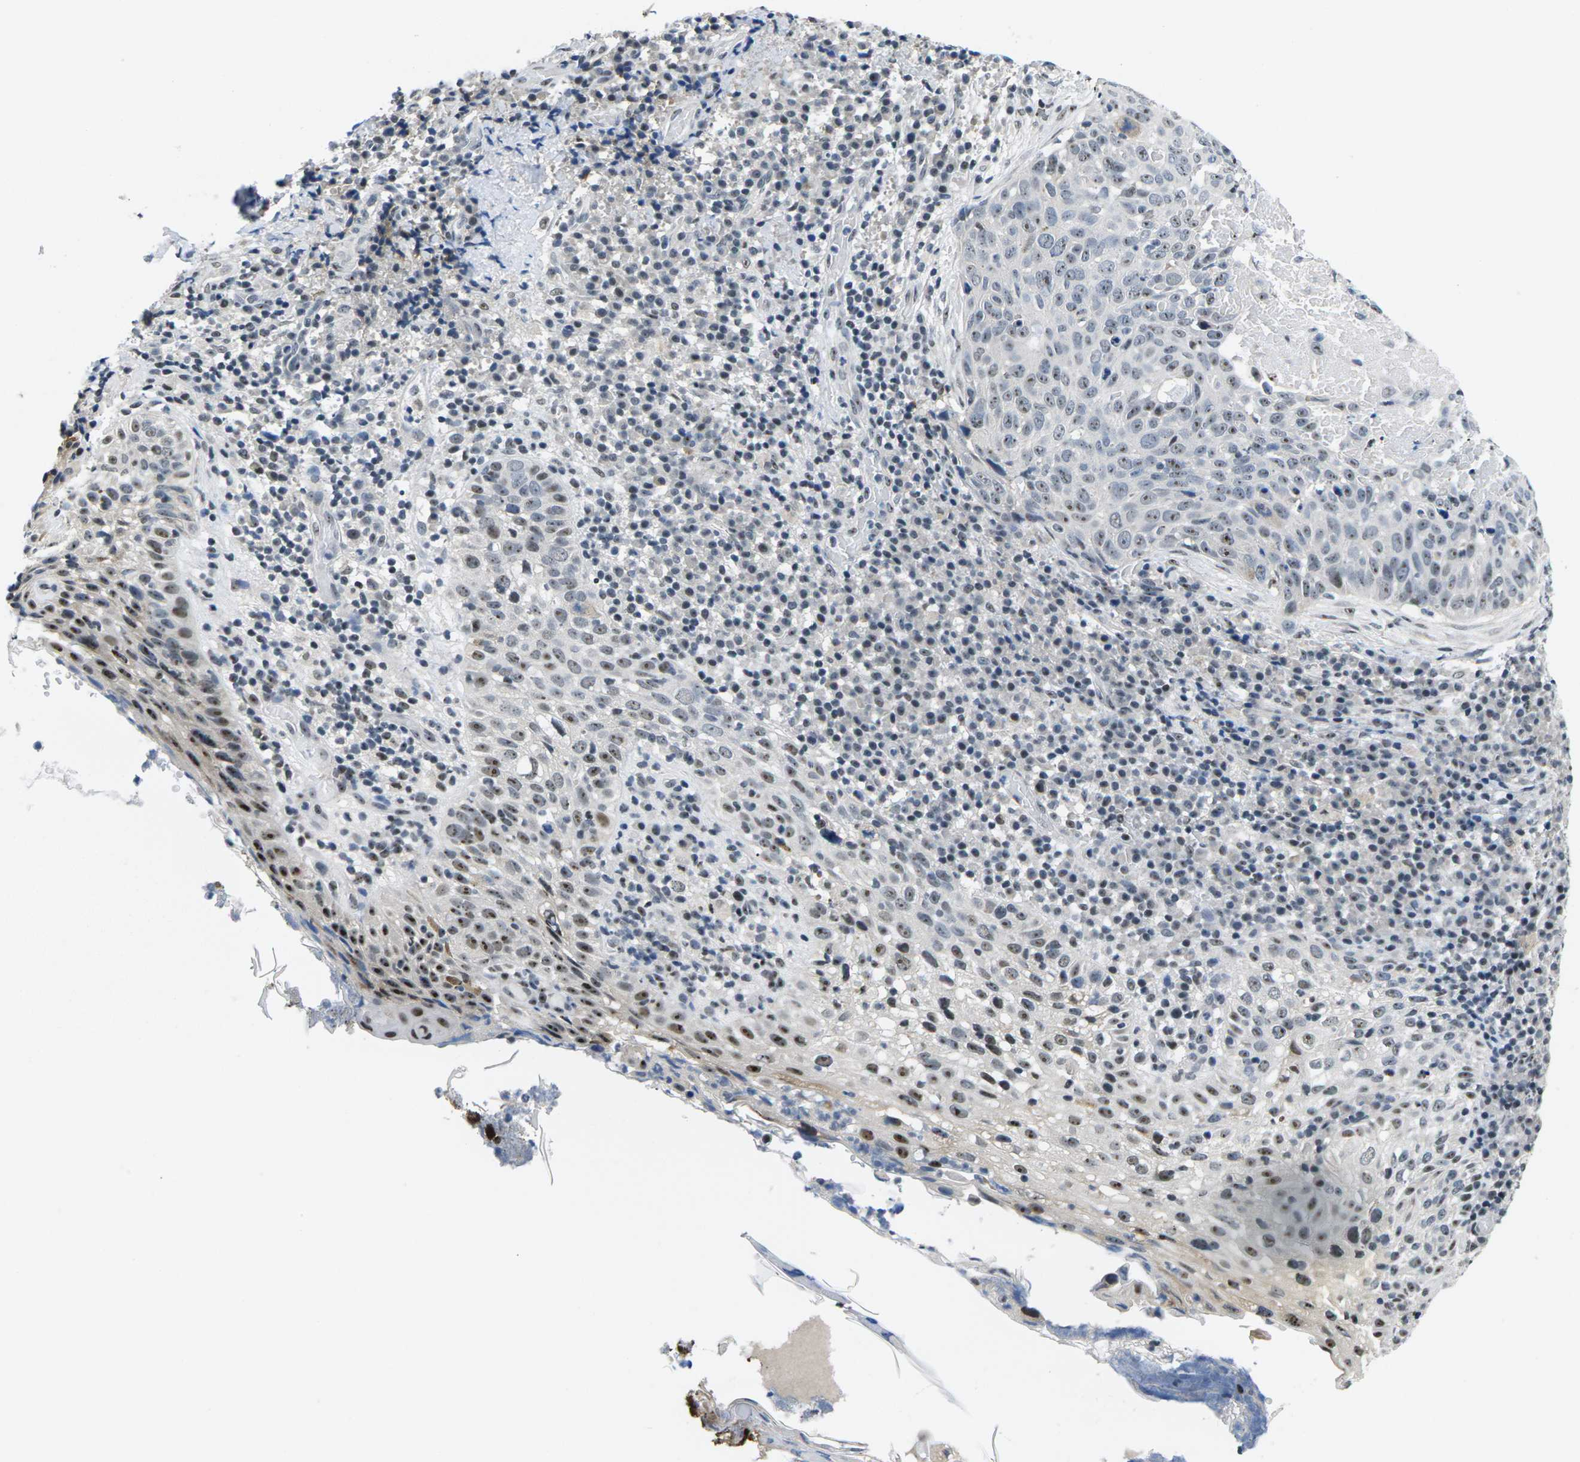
{"staining": {"intensity": "strong", "quantity": ">75%", "location": "nuclear"}, "tissue": "skin cancer", "cell_type": "Tumor cells", "image_type": "cancer", "snomed": [{"axis": "morphology", "description": "Squamous cell carcinoma in situ, NOS"}, {"axis": "morphology", "description": "Squamous cell carcinoma, NOS"}, {"axis": "topography", "description": "Skin"}], "caption": "Immunohistochemistry (IHC) of skin squamous cell carcinoma reveals high levels of strong nuclear staining in approximately >75% of tumor cells.", "gene": "NSRP1", "patient": {"sex": "male", "age": 93}}